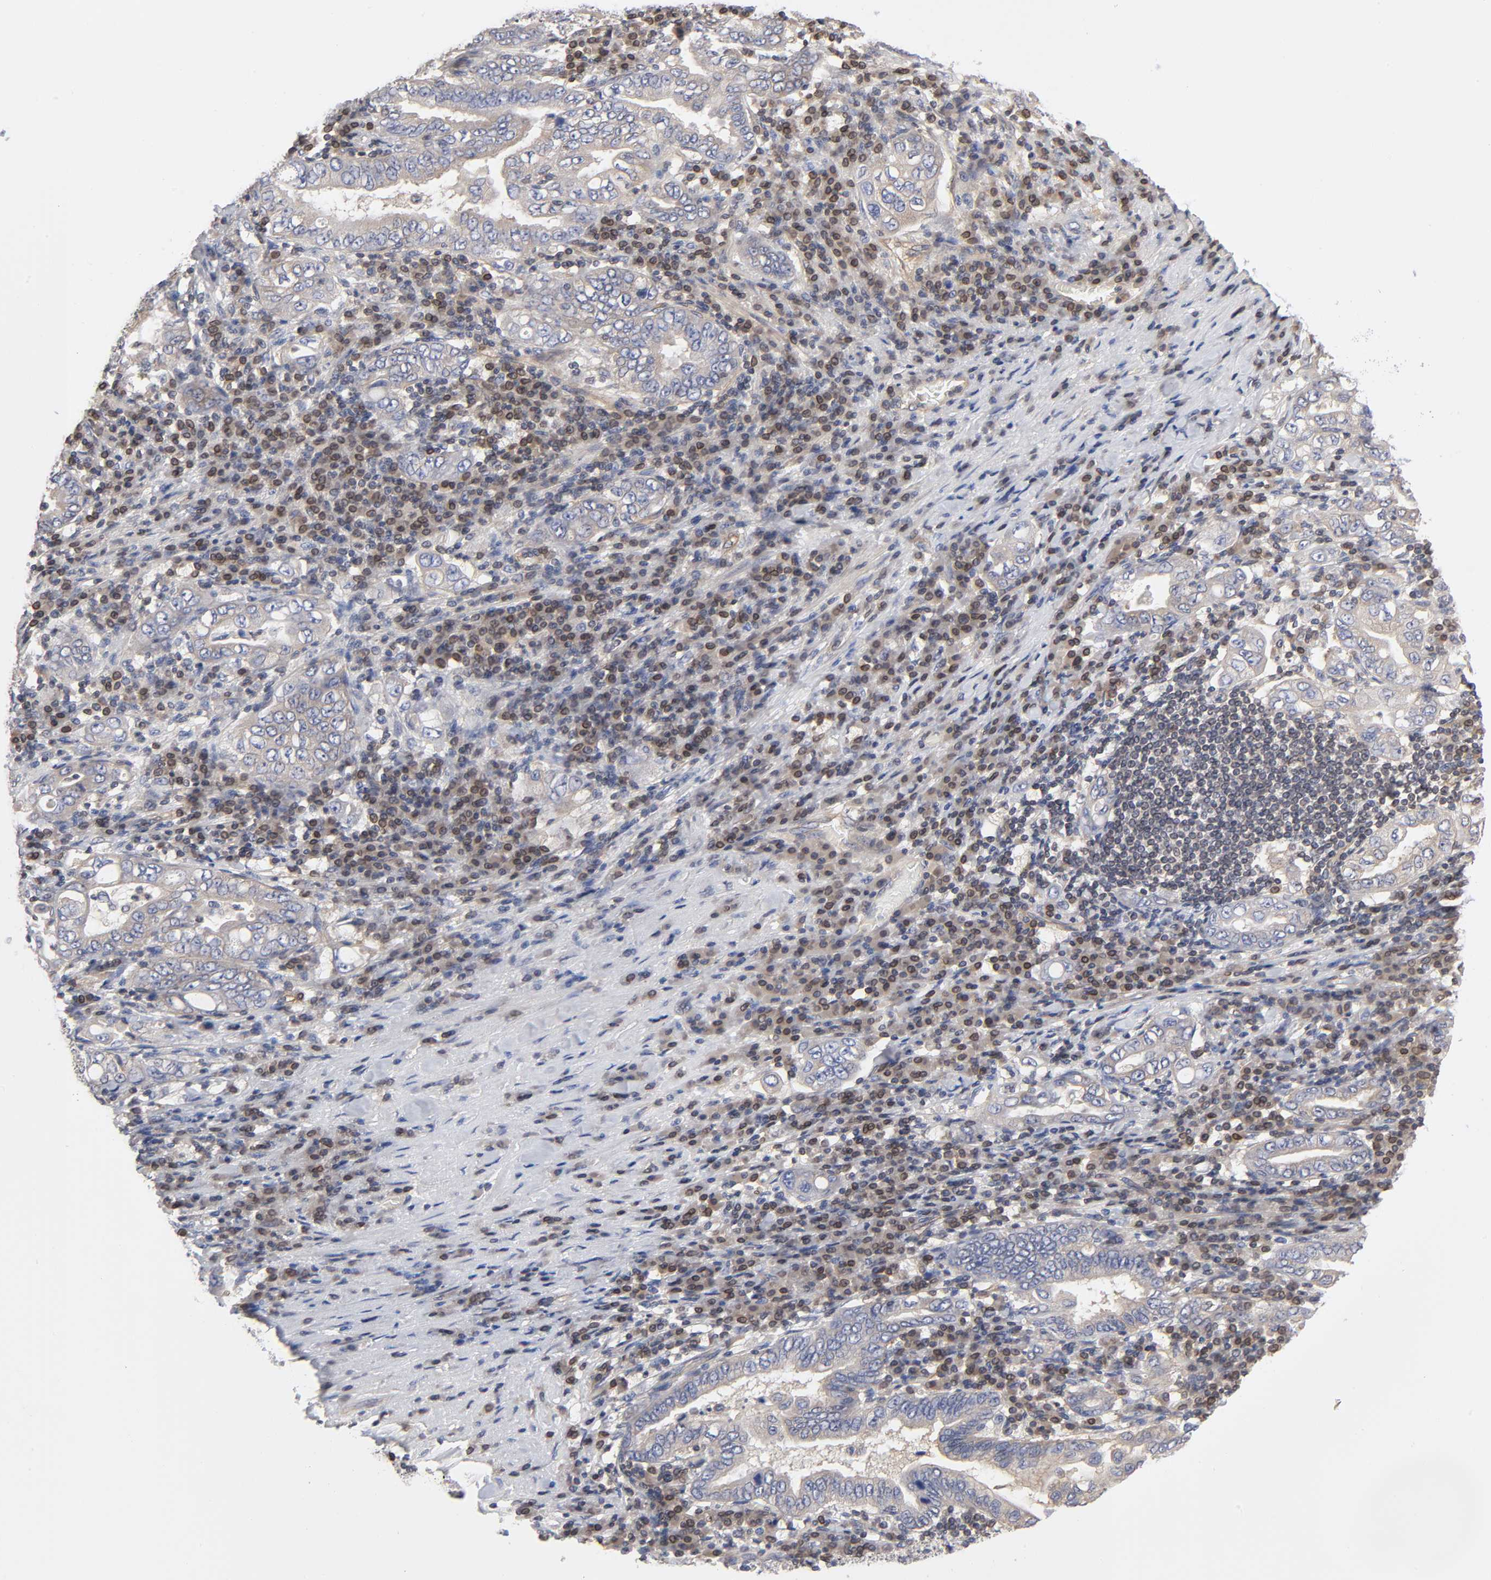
{"staining": {"intensity": "weak", "quantity": ">75%", "location": "cytoplasmic/membranous"}, "tissue": "stomach cancer", "cell_type": "Tumor cells", "image_type": "cancer", "snomed": [{"axis": "morphology", "description": "Normal tissue, NOS"}, {"axis": "morphology", "description": "Adenocarcinoma, NOS"}, {"axis": "topography", "description": "Esophagus"}, {"axis": "topography", "description": "Stomach, upper"}, {"axis": "topography", "description": "Peripheral nerve tissue"}], "caption": "Stomach adenocarcinoma stained for a protein (brown) exhibits weak cytoplasmic/membranous positive positivity in about >75% of tumor cells.", "gene": "STRN3", "patient": {"sex": "male", "age": 62}}